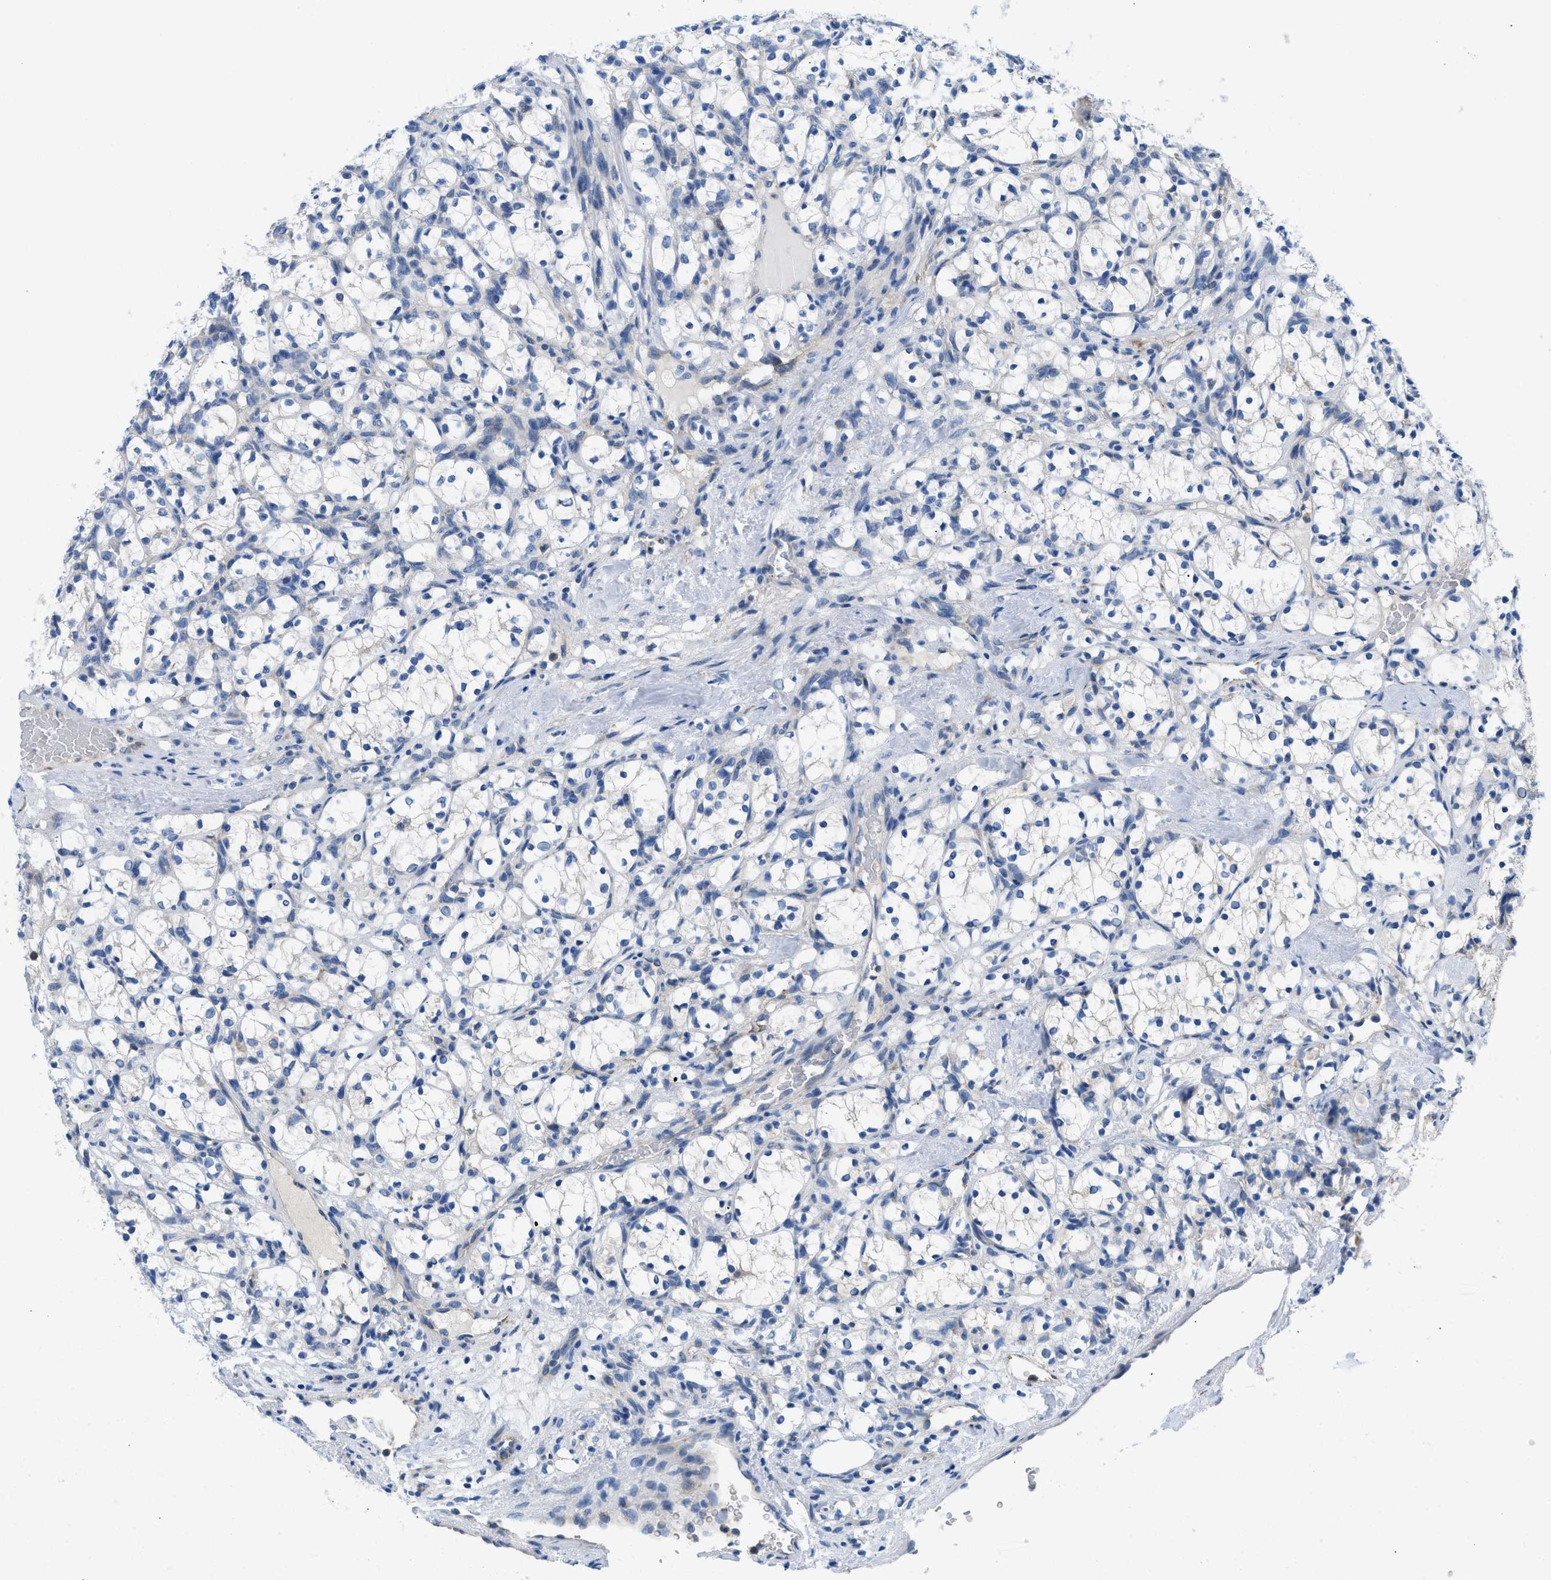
{"staining": {"intensity": "negative", "quantity": "none", "location": "none"}, "tissue": "renal cancer", "cell_type": "Tumor cells", "image_type": "cancer", "snomed": [{"axis": "morphology", "description": "Adenocarcinoma, NOS"}, {"axis": "topography", "description": "Kidney"}], "caption": "The histopathology image displays no significant staining in tumor cells of adenocarcinoma (renal). (DAB (3,3'-diaminobenzidine) immunohistochemistry (IHC), high magnification).", "gene": "BNC2", "patient": {"sex": "female", "age": 69}}